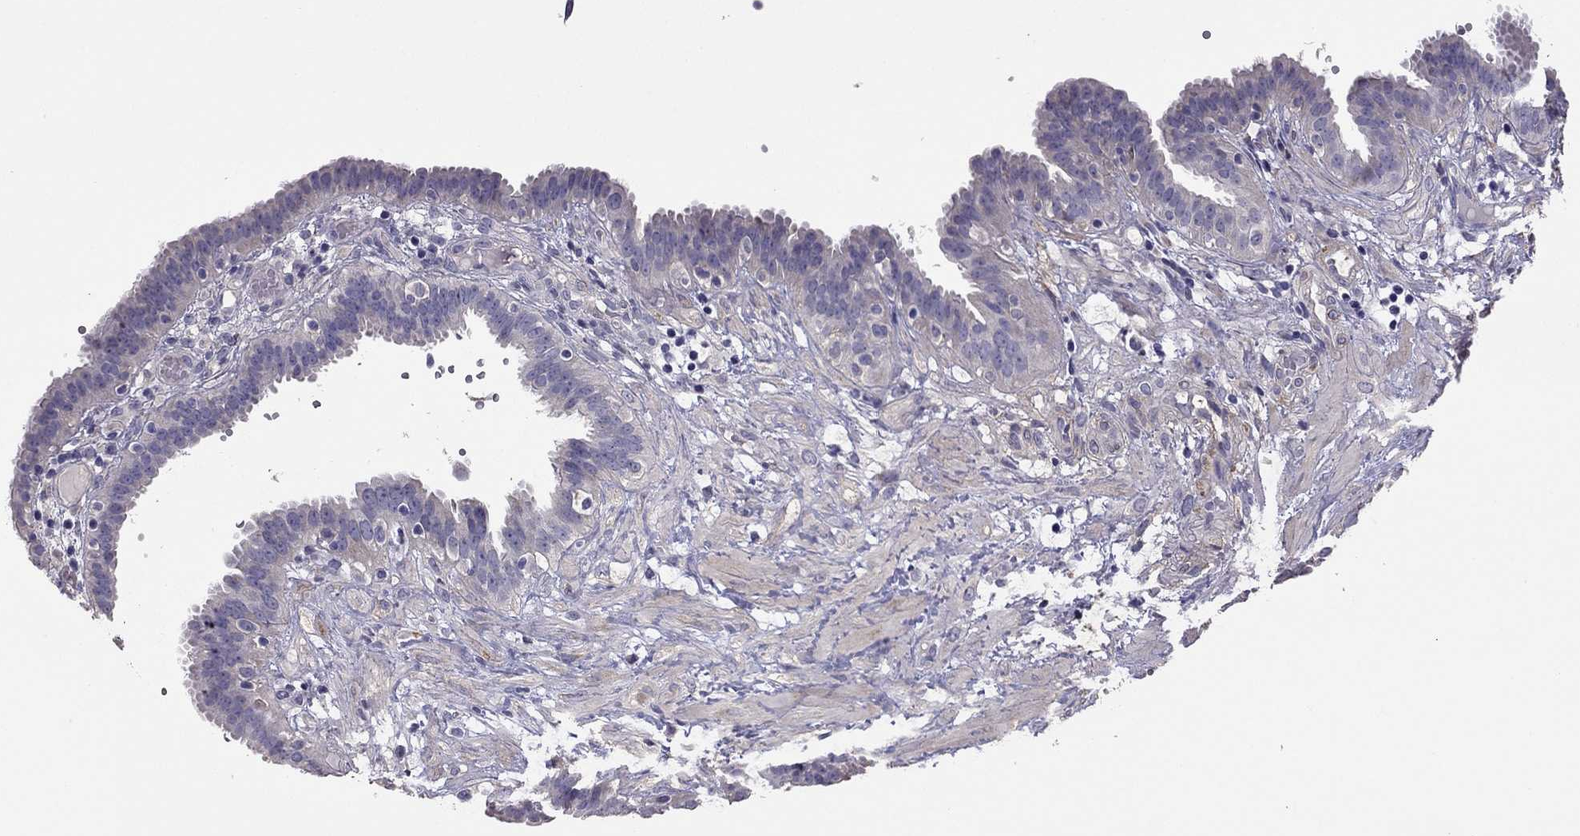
{"staining": {"intensity": "negative", "quantity": "none", "location": "none"}, "tissue": "fallopian tube", "cell_type": "Glandular cells", "image_type": "normal", "snomed": [{"axis": "morphology", "description": "Normal tissue, NOS"}, {"axis": "topography", "description": "Fallopian tube"}], "caption": "IHC histopathology image of normal fallopian tube: fallopian tube stained with DAB (3,3'-diaminobenzidine) reveals no significant protein expression in glandular cells. Nuclei are stained in blue.", "gene": "CDH9", "patient": {"sex": "female", "age": 37}}